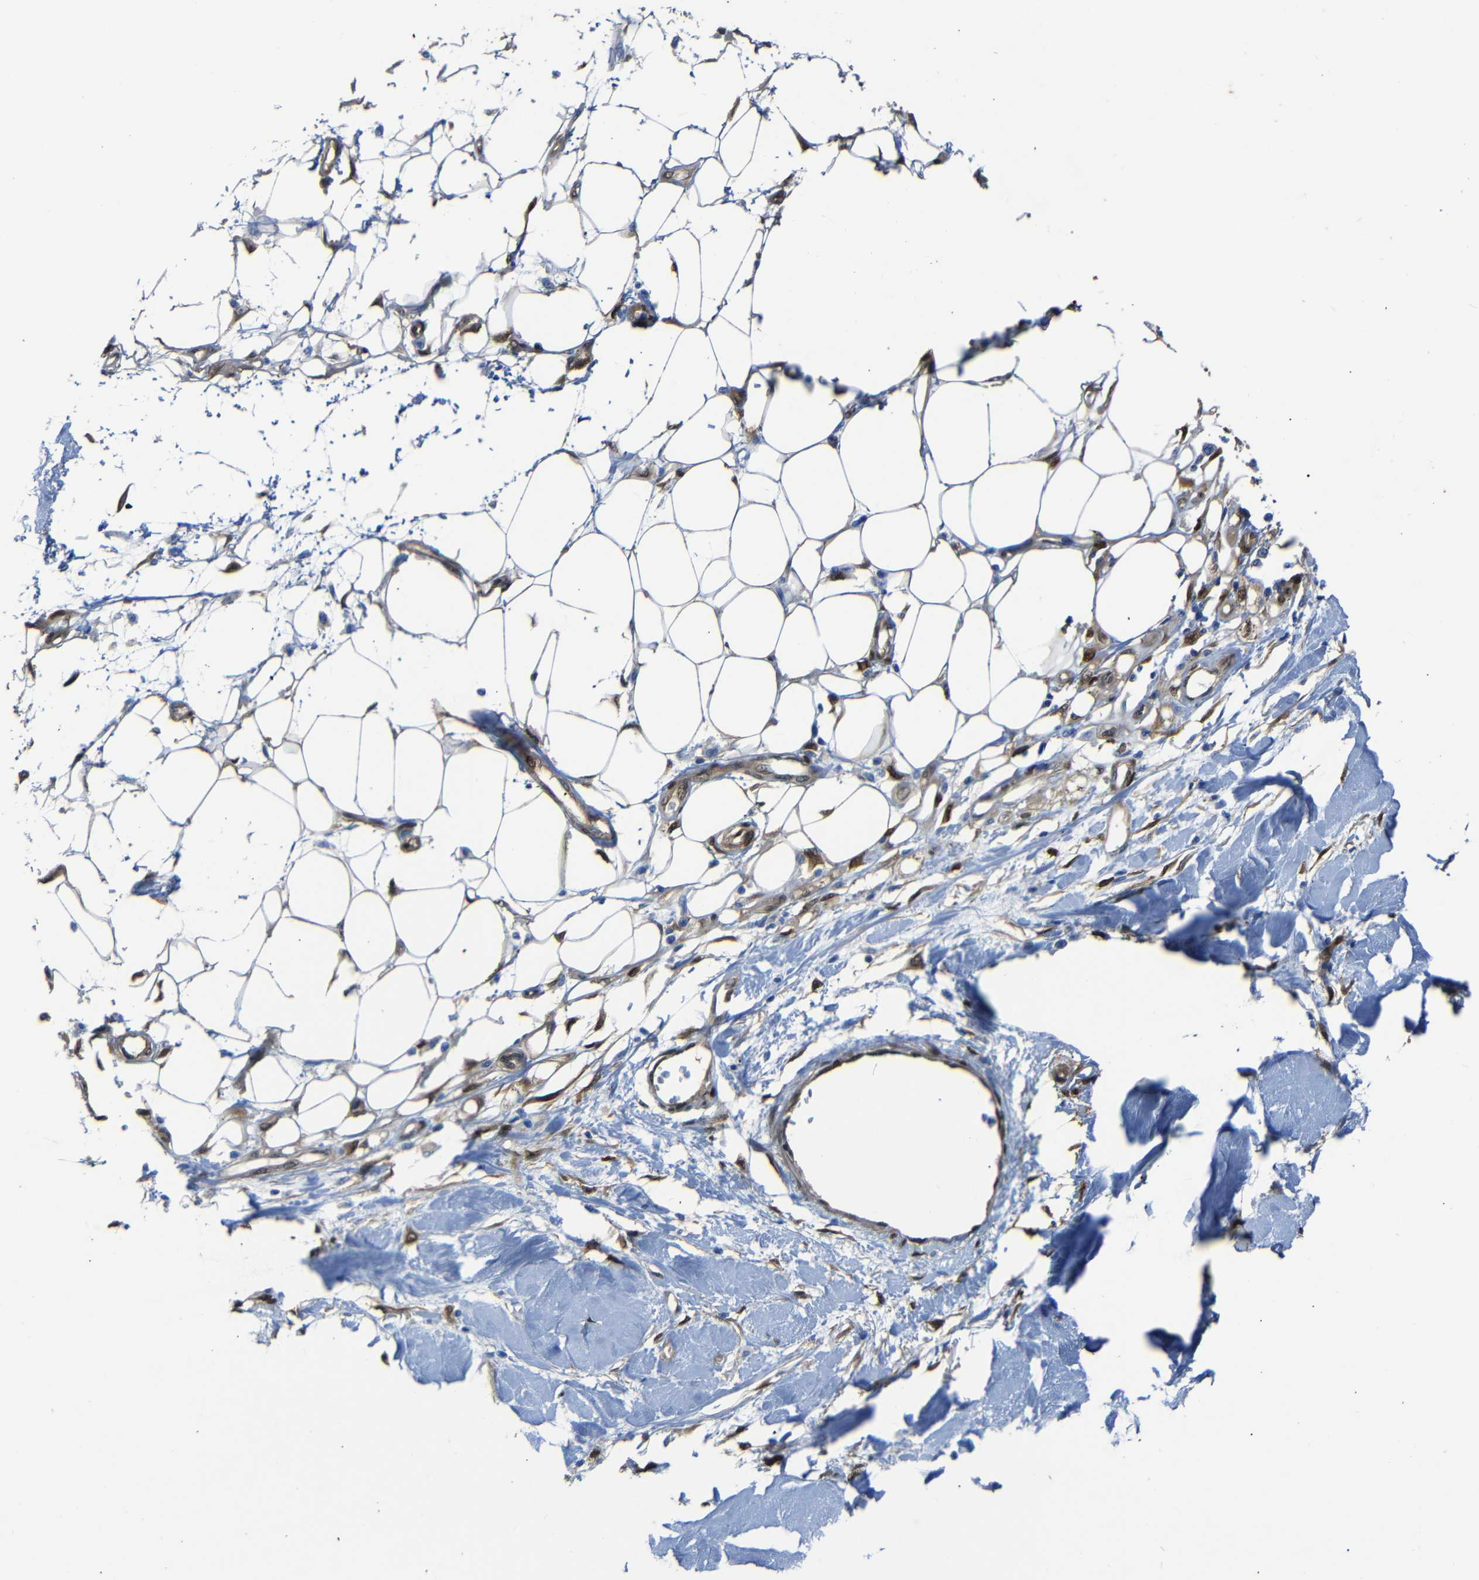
{"staining": {"intensity": "negative", "quantity": "none", "location": "none"}, "tissue": "adipose tissue", "cell_type": "Adipocytes", "image_type": "normal", "snomed": [{"axis": "morphology", "description": "Normal tissue, NOS"}, {"axis": "morphology", "description": "Squamous cell carcinoma, NOS"}, {"axis": "topography", "description": "Skin"}, {"axis": "topography", "description": "Peripheral nerve tissue"}], "caption": "DAB immunohistochemical staining of unremarkable human adipose tissue demonstrates no significant staining in adipocytes.", "gene": "YAP1", "patient": {"sex": "male", "age": 83}}